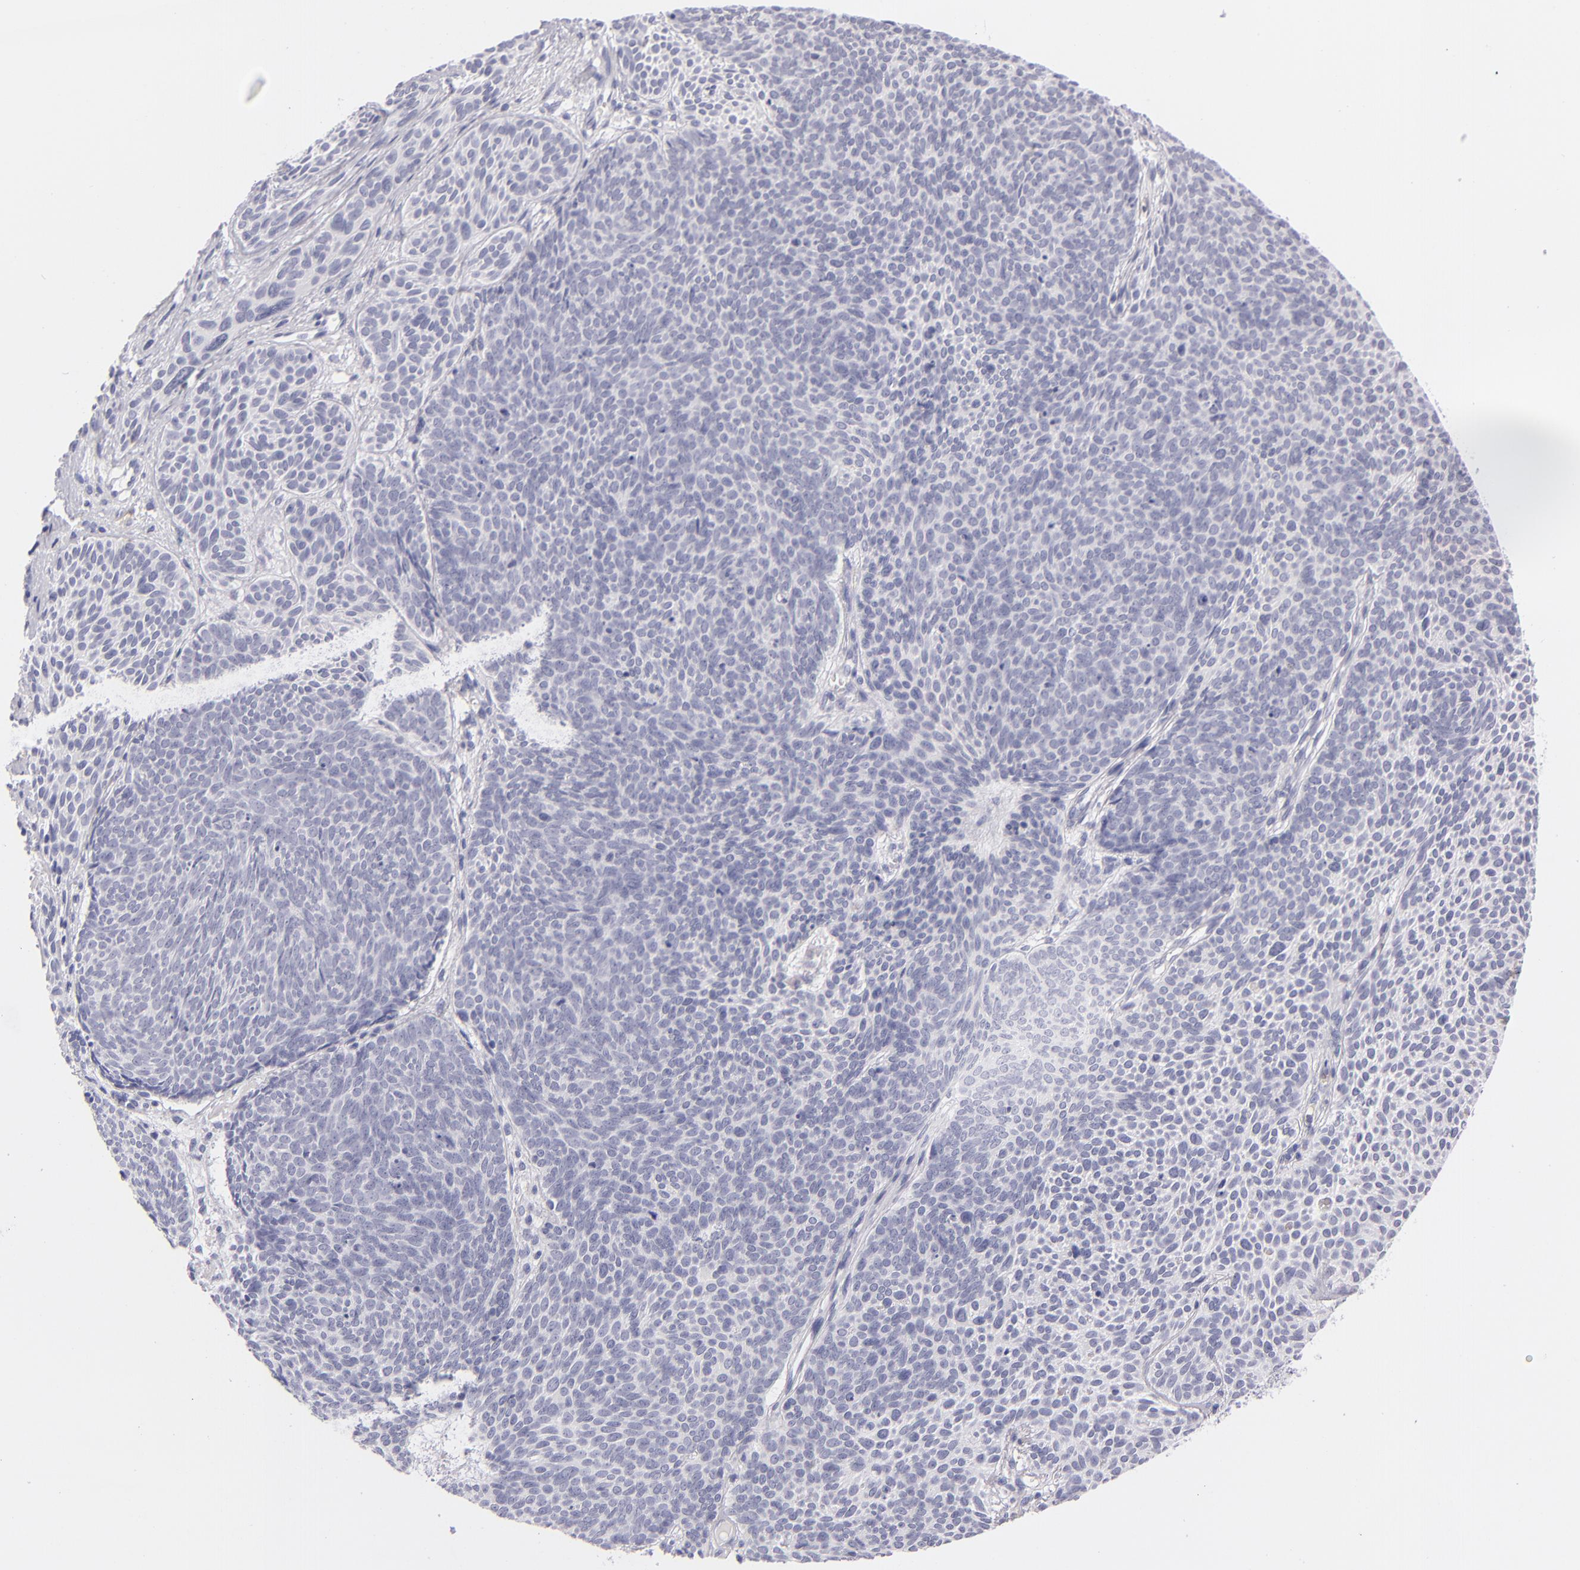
{"staining": {"intensity": "negative", "quantity": "none", "location": "none"}, "tissue": "skin cancer", "cell_type": "Tumor cells", "image_type": "cancer", "snomed": [{"axis": "morphology", "description": "Basal cell carcinoma"}, {"axis": "topography", "description": "Skin"}], "caption": "A photomicrograph of skin basal cell carcinoma stained for a protein demonstrates no brown staining in tumor cells.", "gene": "CD48", "patient": {"sex": "male", "age": 84}}